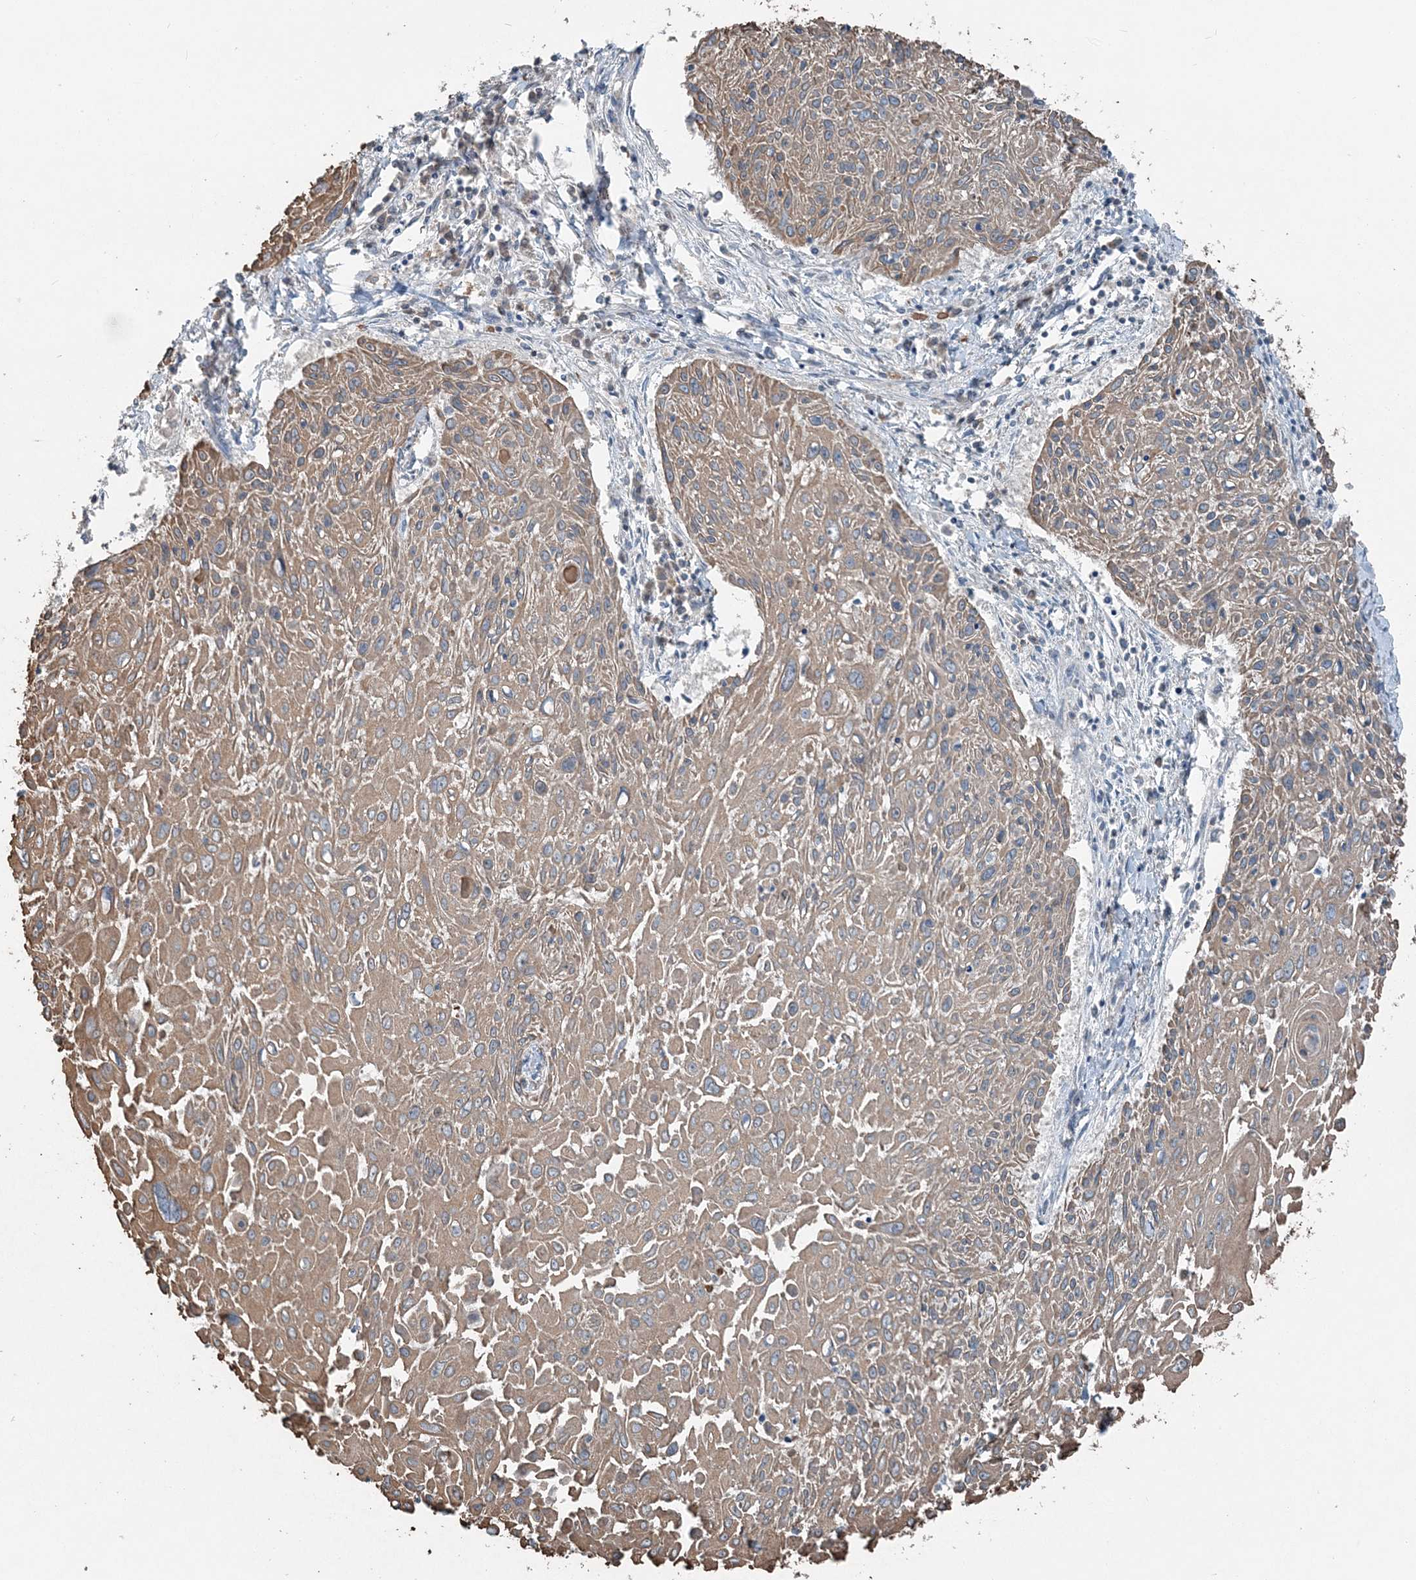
{"staining": {"intensity": "moderate", "quantity": ">75%", "location": "cytoplasmic/membranous"}, "tissue": "cervical cancer", "cell_type": "Tumor cells", "image_type": "cancer", "snomed": [{"axis": "morphology", "description": "Squamous cell carcinoma, NOS"}, {"axis": "topography", "description": "Cervix"}], "caption": "Cervical squamous cell carcinoma was stained to show a protein in brown. There is medium levels of moderate cytoplasmic/membranous positivity in approximately >75% of tumor cells.", "gene": "SUCLG1", "patient": {"sex": "female", "age": 51}}